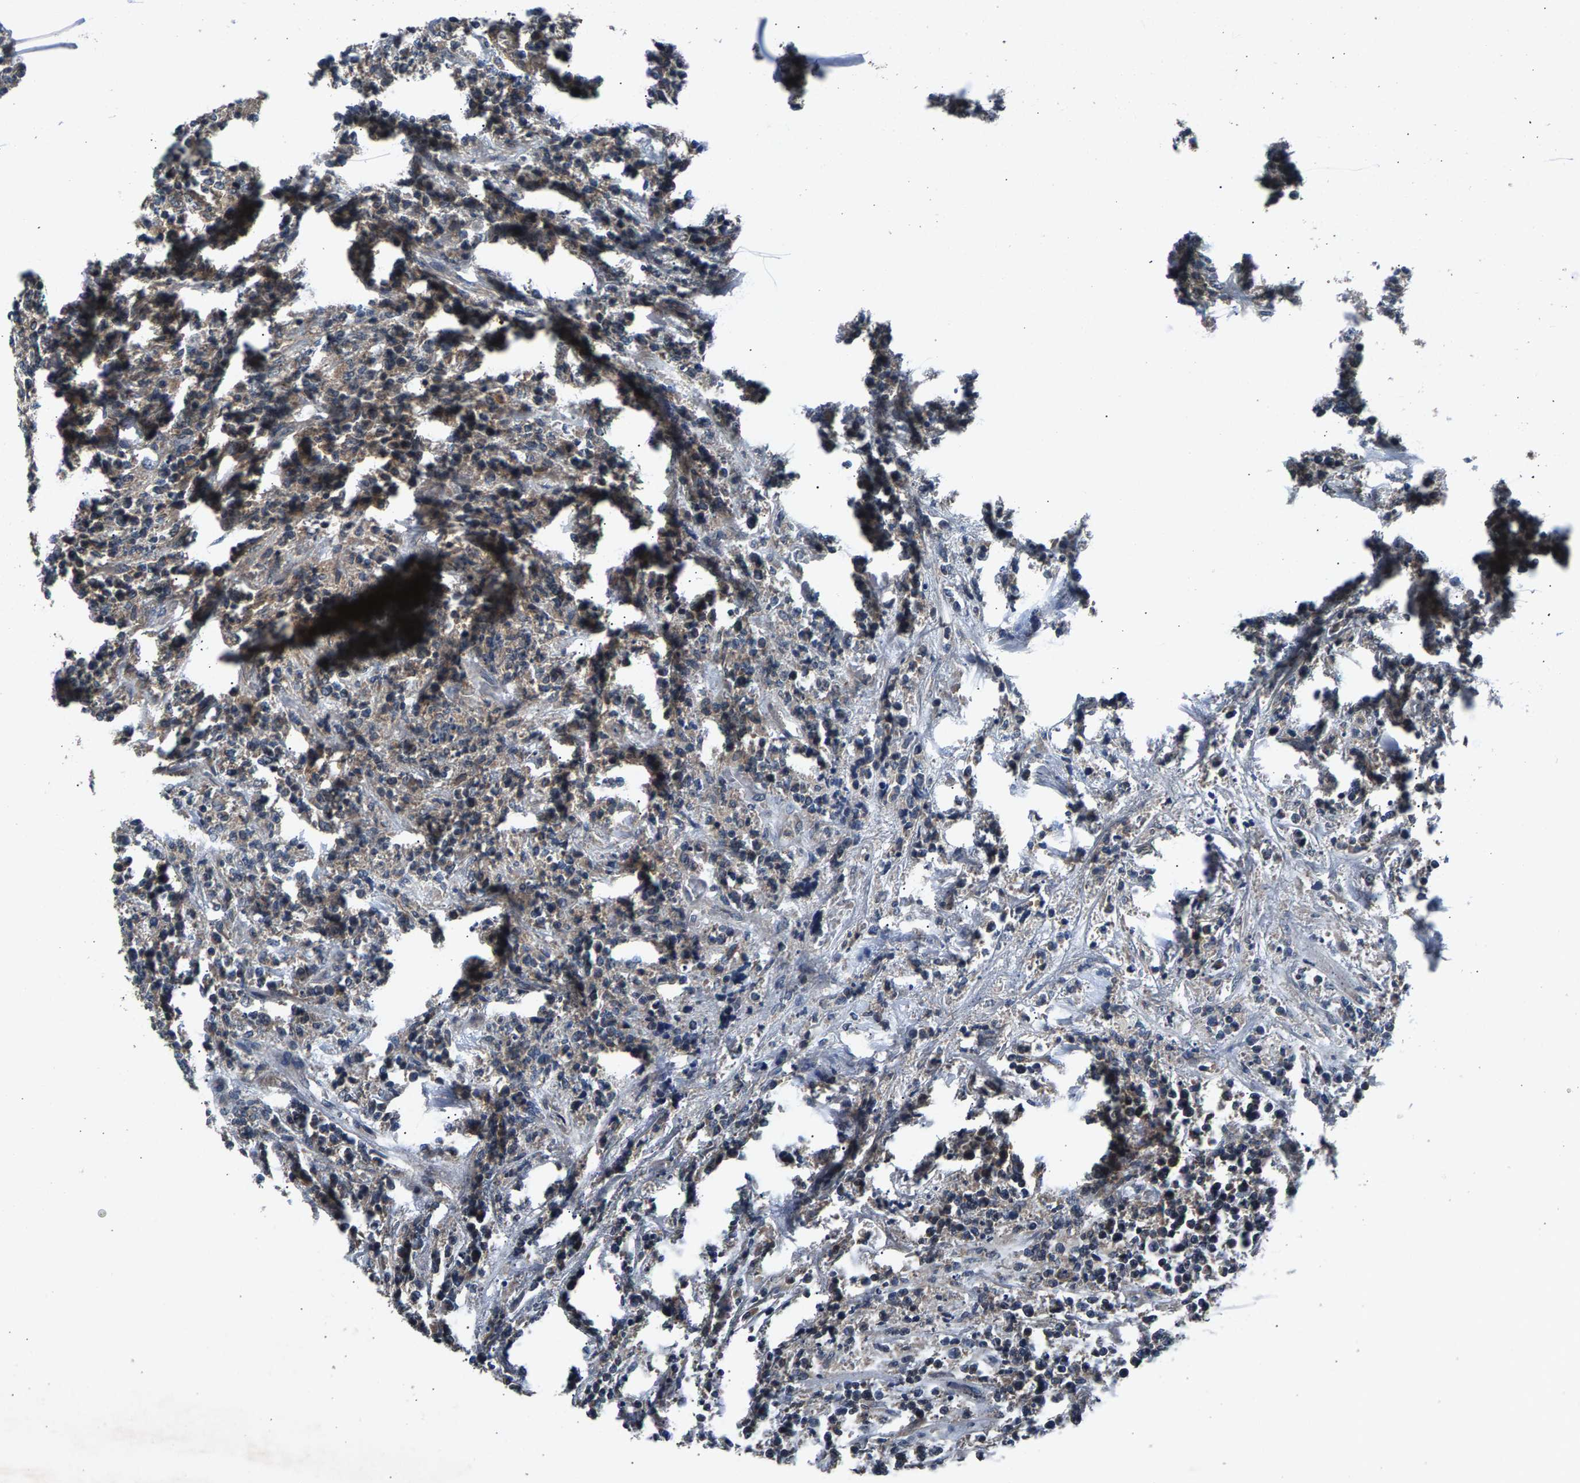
{"staining": {"intensity": "weak", "quantity": "<25%", "location": "cytoplasmic/membranous"}, "tissue": "lymphoma", "cell_type": "Tumor cells", "image_type": "cancer", "snomed": [{"axis": "morphology", "description": "Malignant lymphoma, non-Hodgkin's type, High grade"}, {"axis": "topography", "description": "Soft tissue"}], "caption": "Immunohistochemistry (IHC) photomicrograph of high-grade malignant lymphoma, non-Hodgkin's type stained for a protein (brown), which displays no positivity in tumor cells. (DAB (3,3'-diaminobenzidine) immunohistochemistry visualized using brightfield microscopy, high magnification).", "gene": "PRXL2C", "patient": {"sex": "male", "age": 18}}